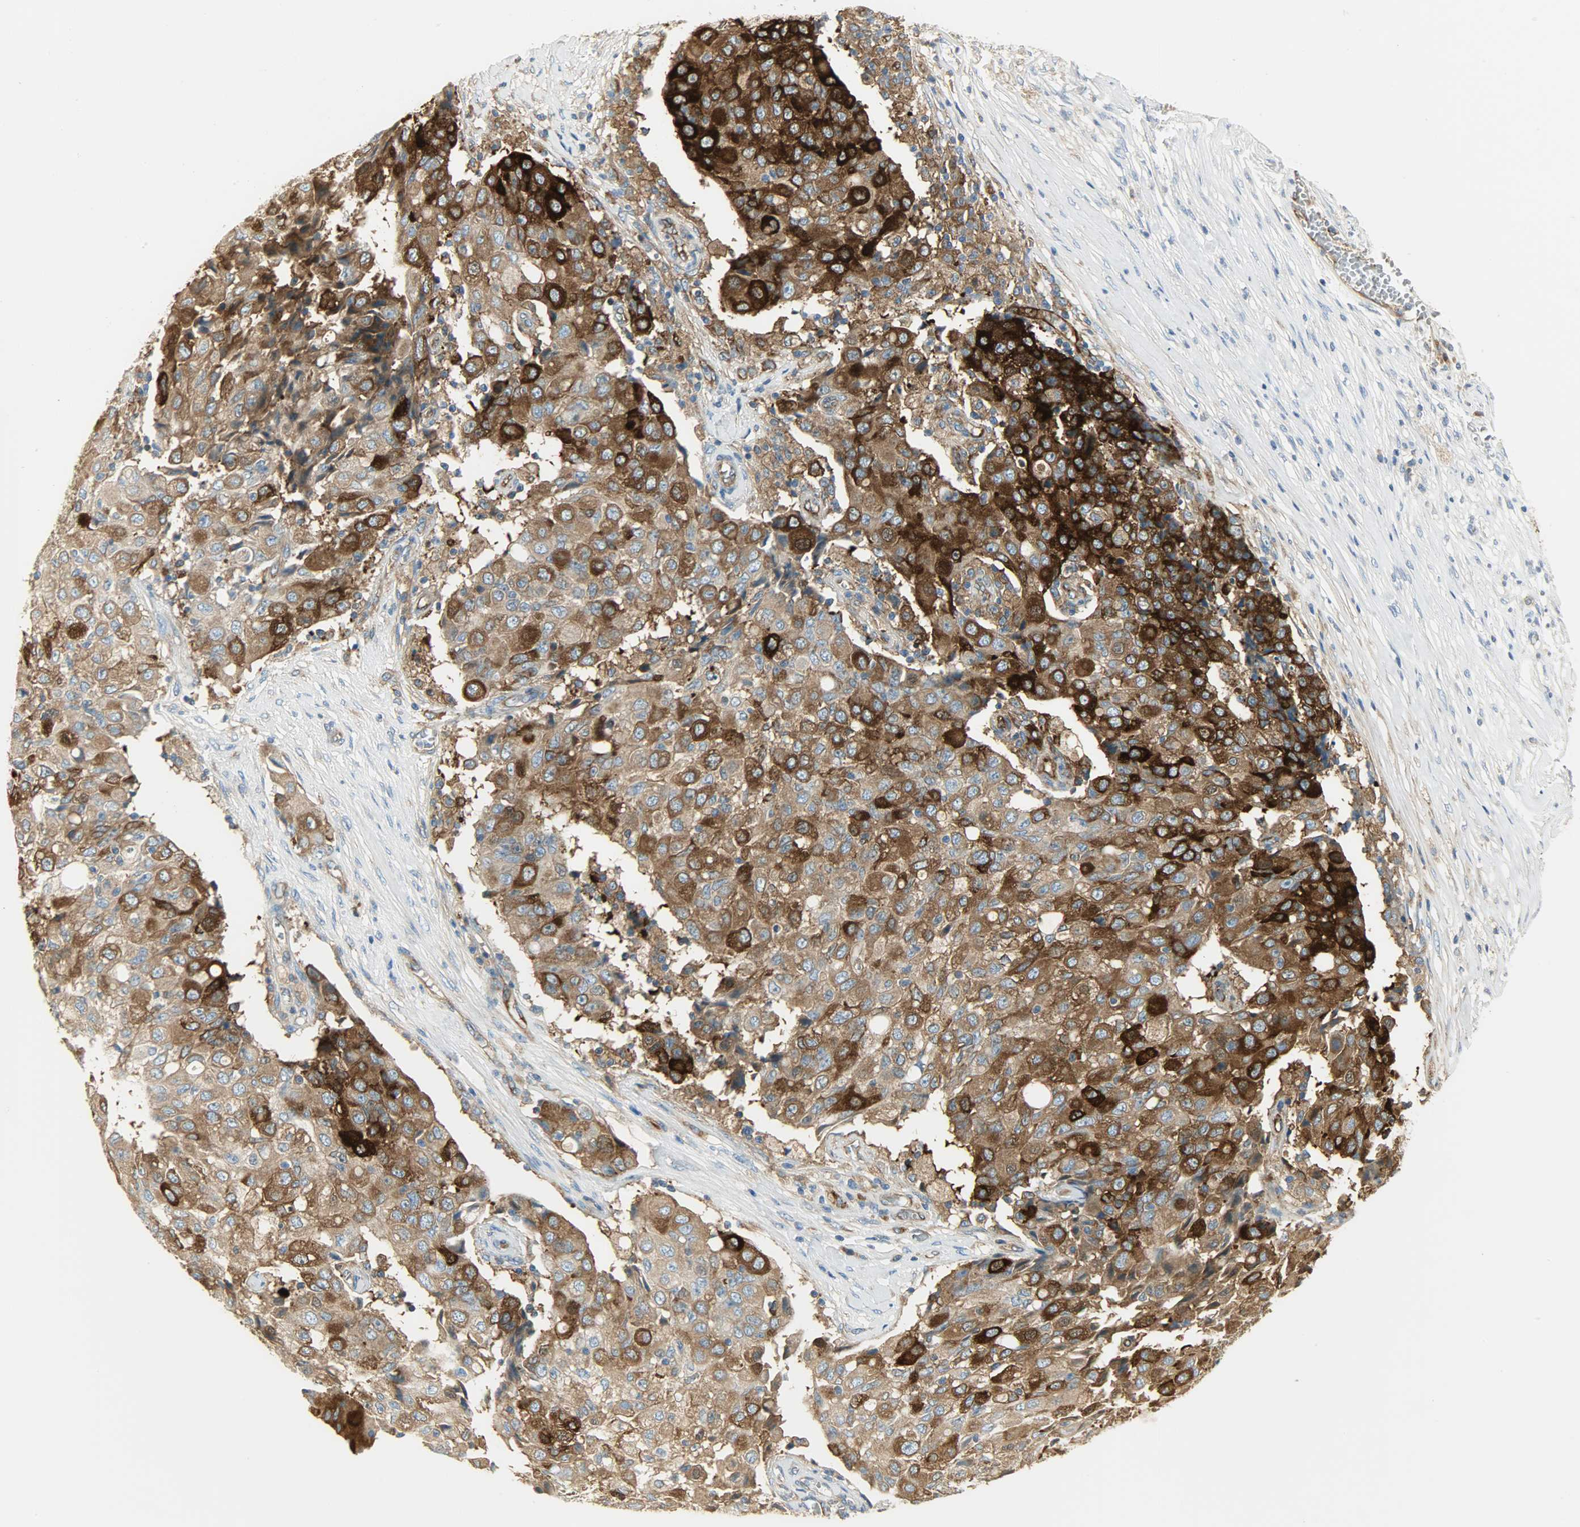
{"staining": {"intensity": "strong", "quantity": ">75%", "location": "cytoplasmic/membranous"}, "tissue": "ovarian cancer", "cell_type": "Tumor cells", "image_type": "cancer", "snomed": [{"axis": "morphology", "description": "Carcinoma, endometroid"}, {"axis": "topography", "description": "Ovary"}], "caption": "Ovarian cancer (endometroid carcinoma) stained with a protein marker displays strong staining in tumor cells.", "gene": "WARS1", "patient": {"sex": "female", "age": 42}}